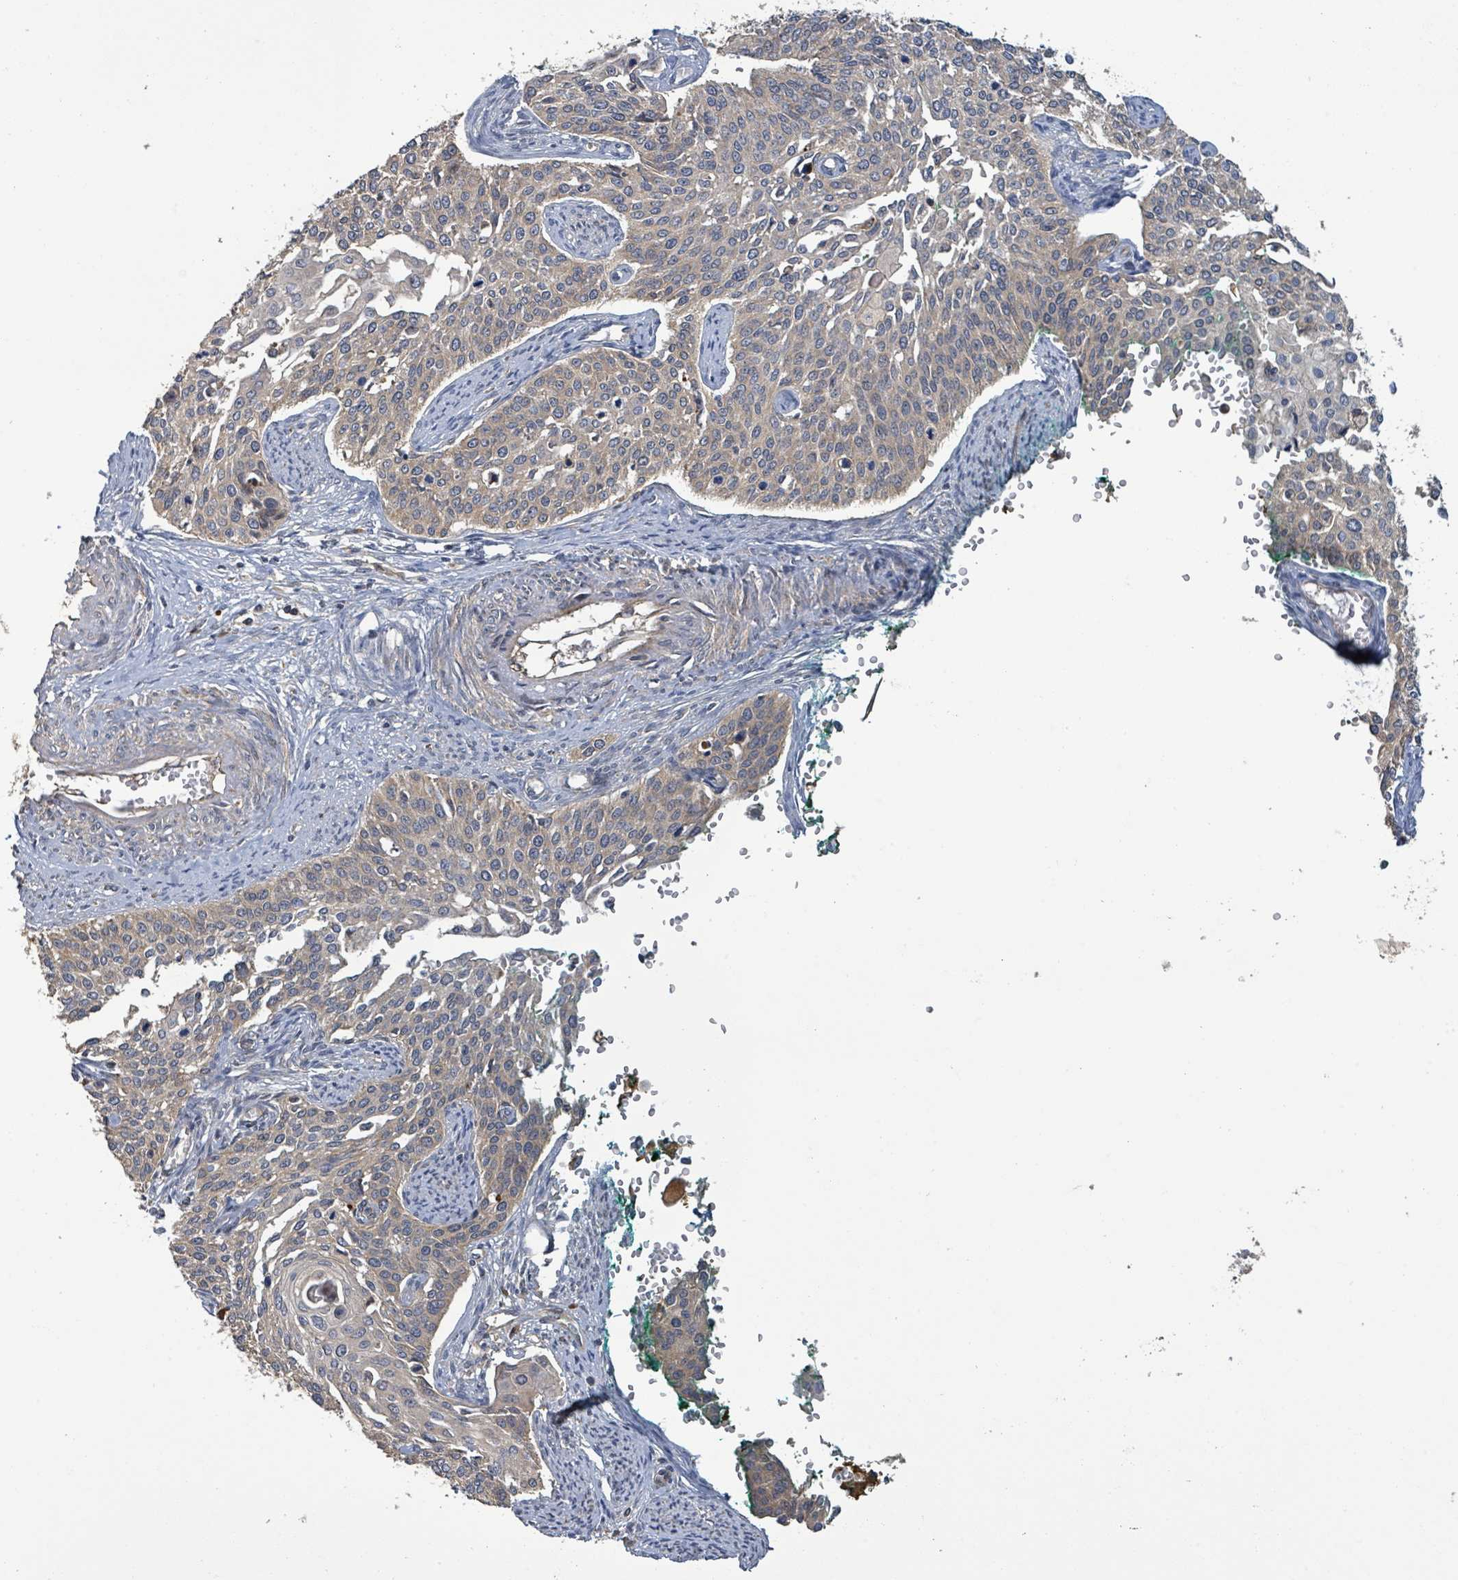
{"staining": {"intensity": "negative", "quantity": "none", "location": "none"}, "tissue": "cervical cancer", "cell_type": "Tumor cells", "image_type": "cancer", "snomed": [{"axis": "morphology", "description": "Squamous cell carcinoma, NOS"}, {"axis": "topography", "description": "Cervix"}], "caption": "This is an immunohistochemistry histopathology image of human cervical cancer. There is no staining in tumor cells.", "gene": "STARD4", "patient": {"sex": "female", "age": 44}}